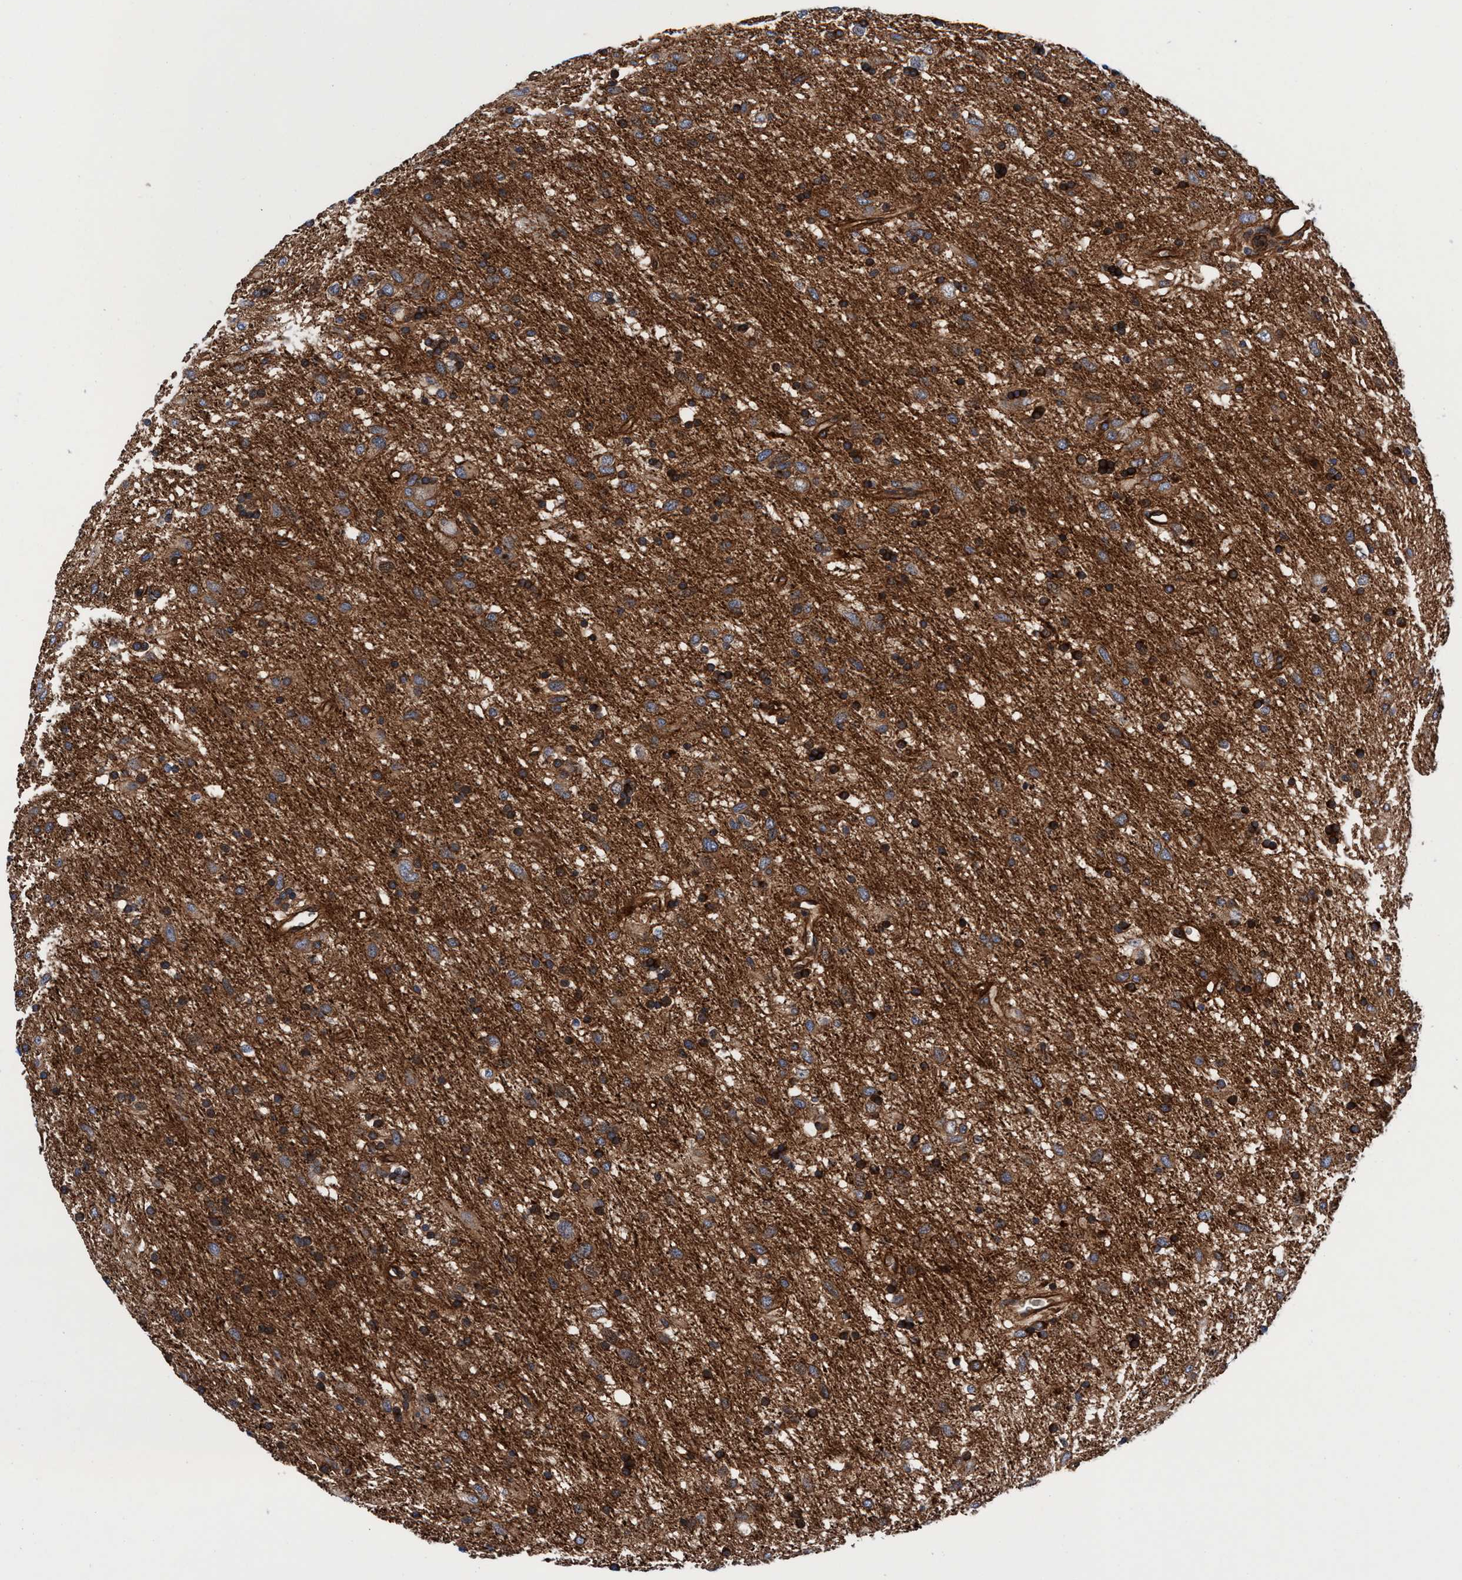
{"staining": {"intensity": "strong", "quantity": "25%-75%", "location": "cytoplasmic/membranous"}, "tissue": "glioma", "cell_type": "Tumor cells", "image_type": "cancer", "snomed": [{"axis": "morphology", "description": "Glioma, malignant, Low grade"}, {"axis": "topography", "description": "Brain"}], "caption": "Glioma stained with DAB (3,3'-diaminobenzidine) IHC demonstrates high levels of strong cytoplasmic/membranous expression in approximately 25%-75% of tumor cells.", "gene": "MCM3AP", "patient": {"sex": "male", "age": 77}}